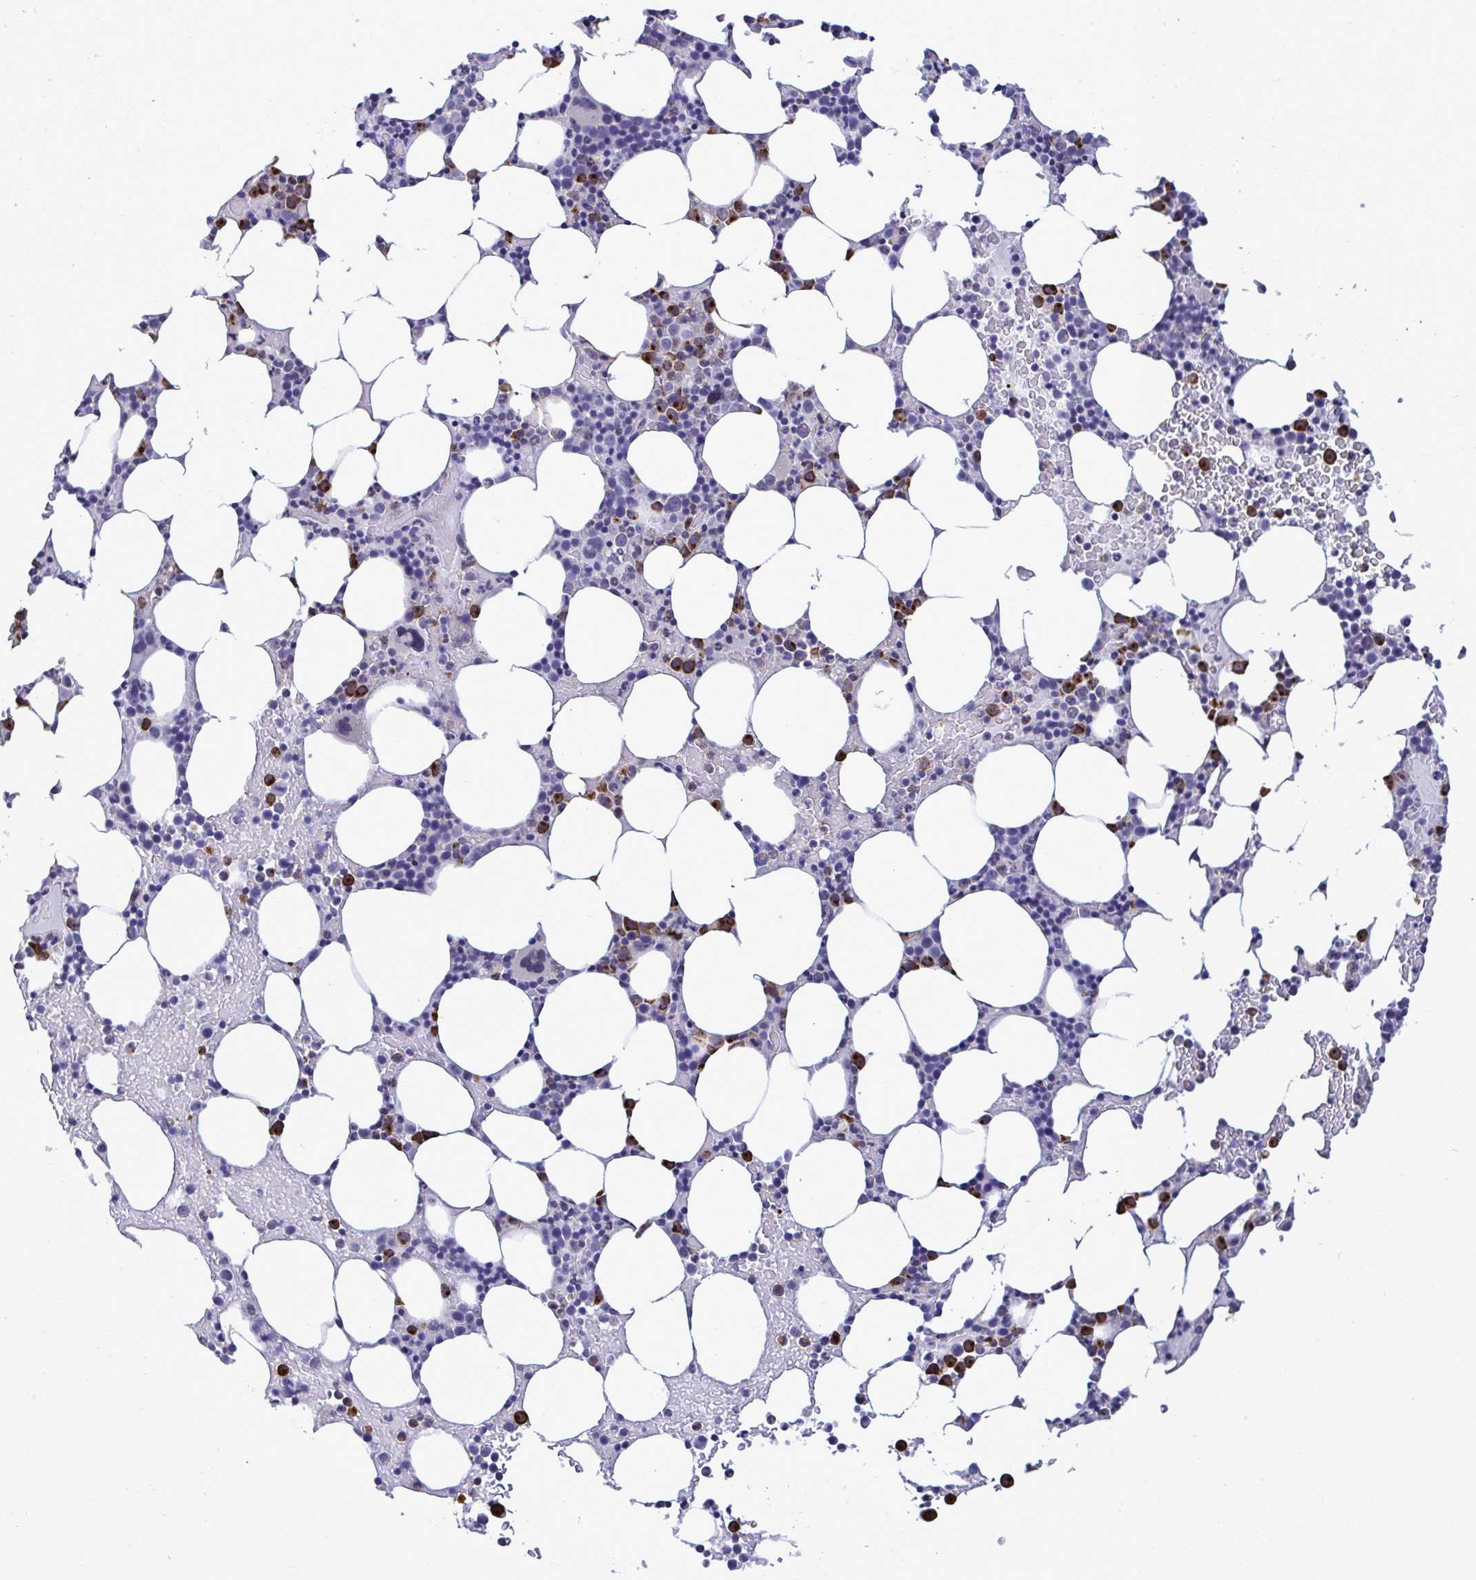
{"staining": {"intensity": "strong", "quantity": "<25%", "location": "cytoplasmic/membranous"}, "tissue": "bone marrow", "cell_type": "Hematopoietic cells", "image_type": "normal", "snomed": [{"axis": "morphology", "description": "Normal tissue, NOS"}, {"axis": "topography", "description": "Bone marrow"}], "caption": "Immunohistochemical staining of unremarkable human bone marrow exhibits strong cytoplasmic/membranous protein positivity in approximately <25% of hematopoietic cells.", "gene": "MFSD4A", "patient": {"sex": "female", "age": 62}}